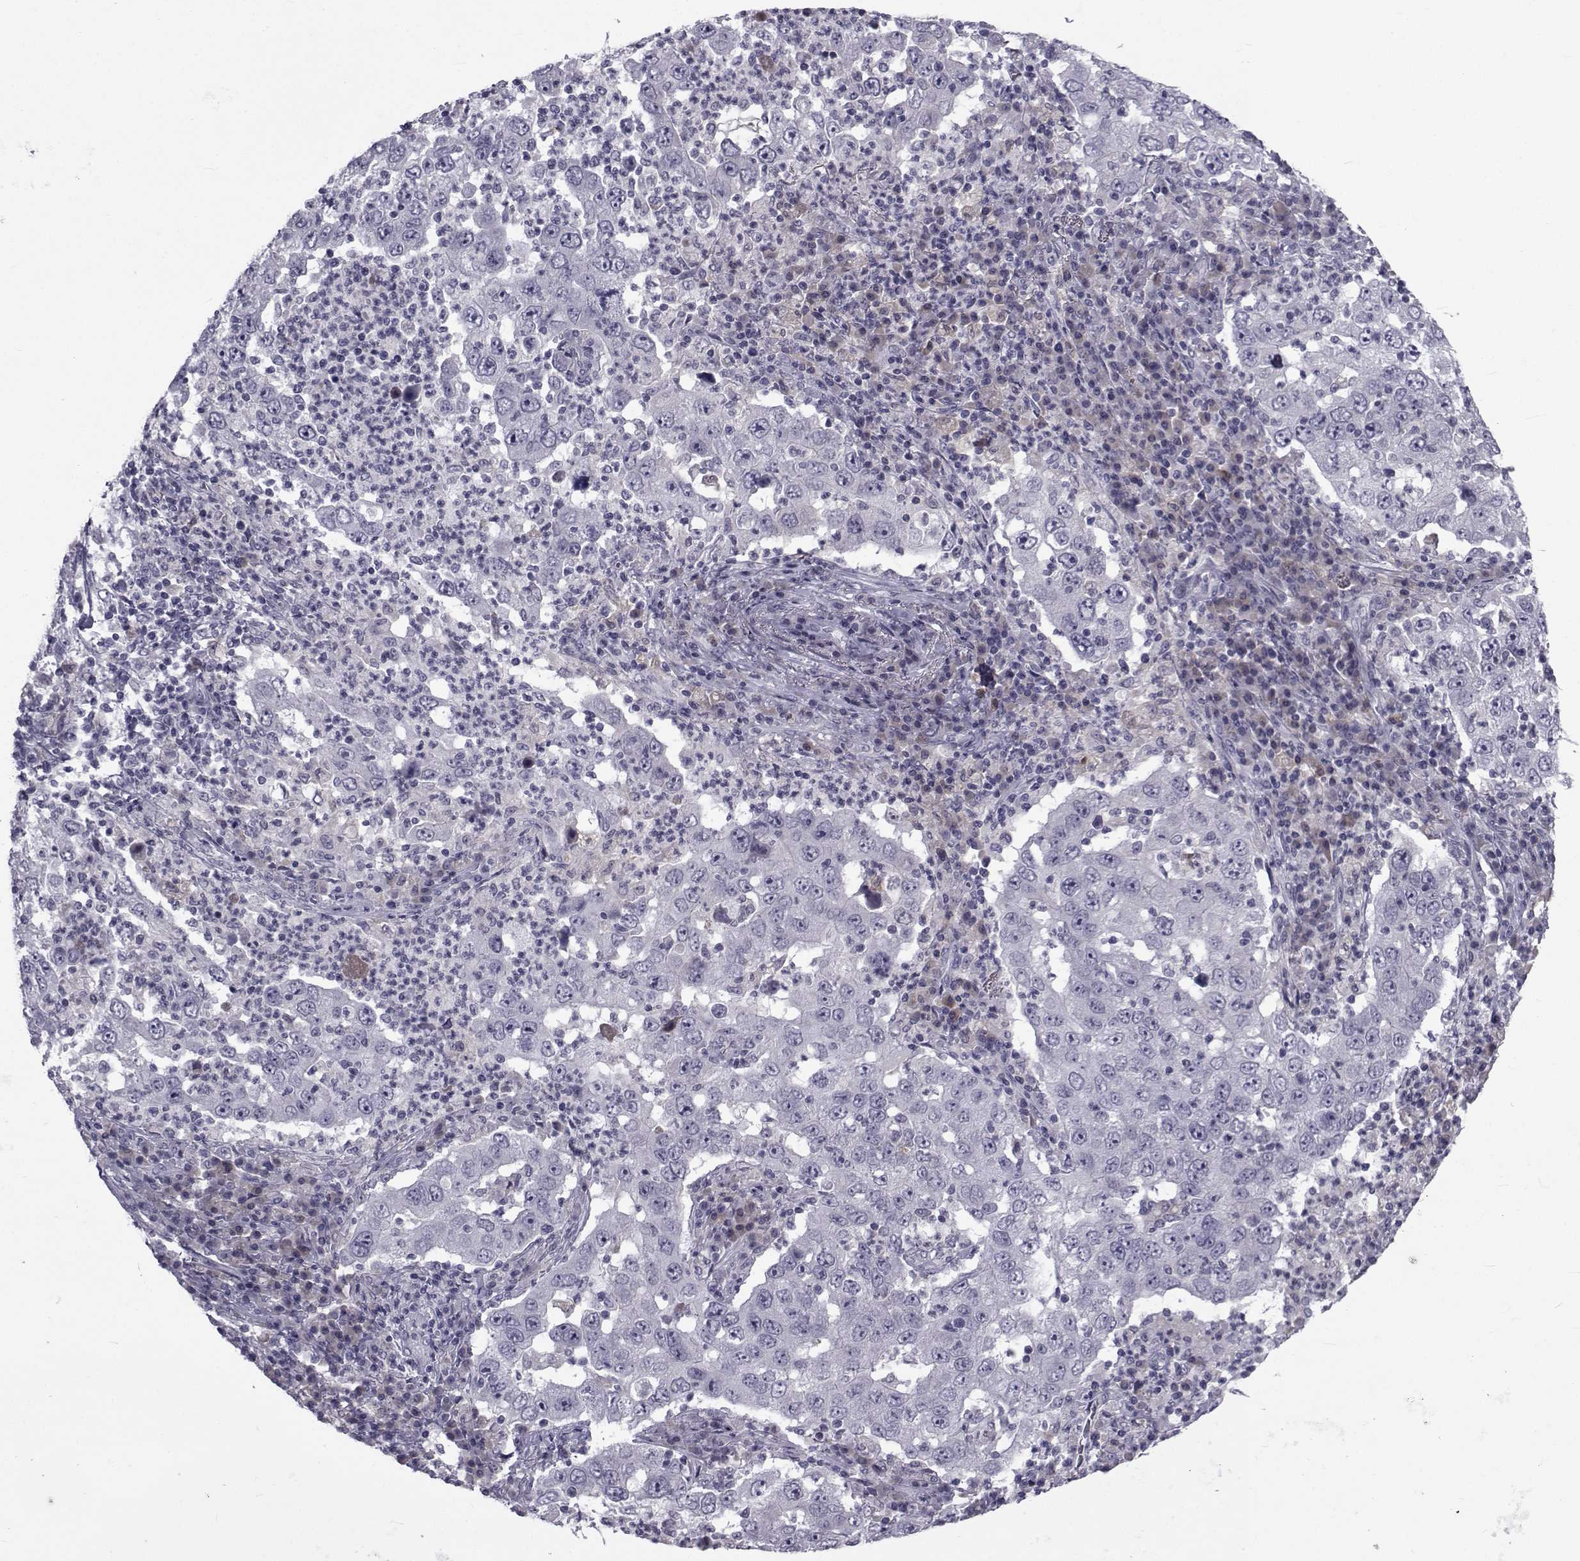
{"staining": {"intensity": "negative", "quantity": "none", "location": "none"}, "tissue": "lung cancer", "cell_type": "Tumor cells", "image_type": "cancer", "snomed": [{"axis": "morphology", "description": "Adenocarcinoma, NOS"}, {"axis": "topography", "description": "Lung"}], "caption": "Immunohistochemistry of lung cancer shows no positivity in tumor cells.", "gene": "PAX2", "patient": {"sex": "male", "age": 73}}